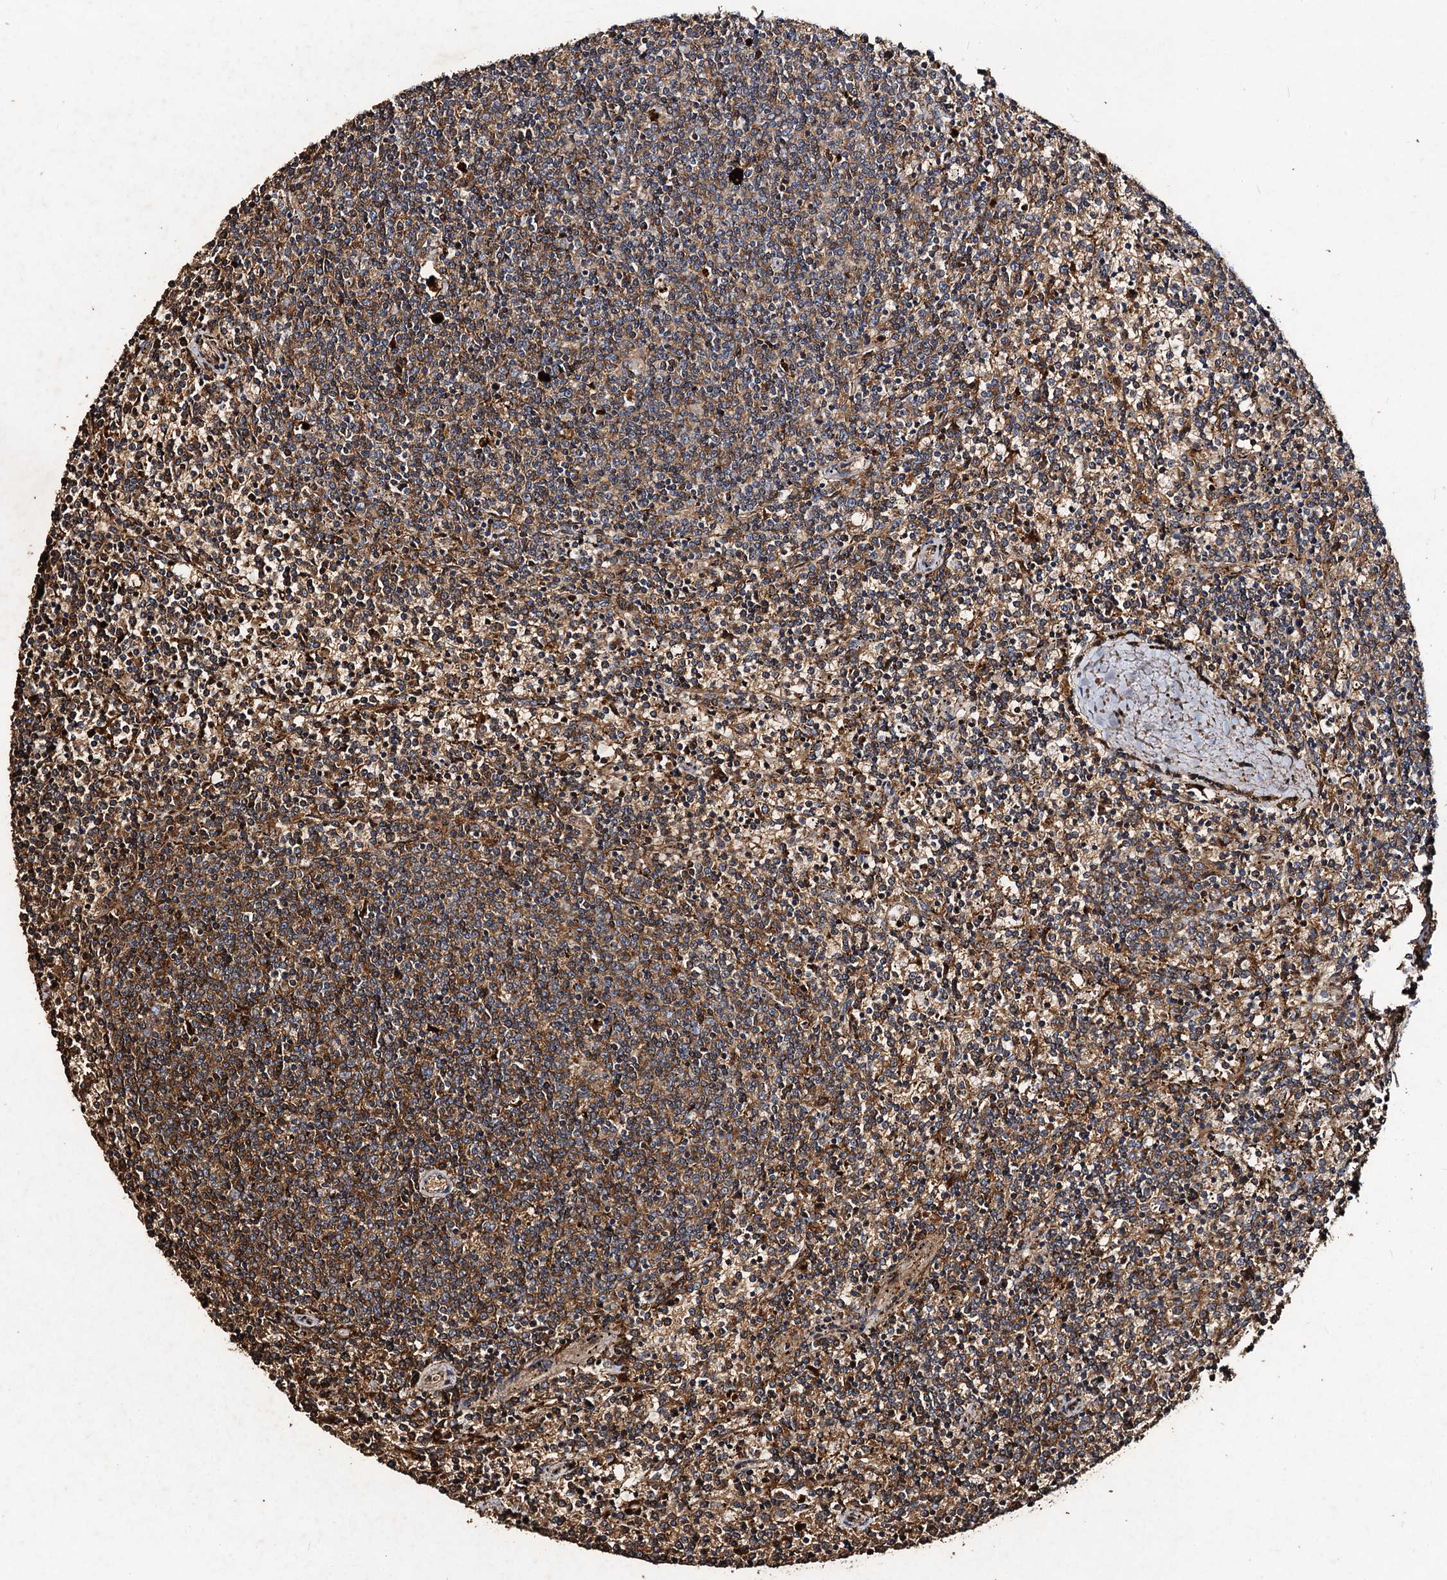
{"staining": {"intensity": "moderate", "quantity": ">75%", "location": "cytoplasmic/membranous"}, "tissue": "lymphoma", "cell_type": "Tumor cells", "image_type": "cancer", "snomed": [{"axis": "morphology", "description": "Malignant lymphoma, non-Hodgkin's type, Low grade"}, {"axis": "topography", "description": "Spleen"}], "caption": "IHC histopathology image of neoplastic tissue: human lymphoma stained using immunohistochemistry exhibits medium levels of moderate protein expression localized specifically in the cytoplasmic/membranous of tumor cells, appearing as a cytoplasmic/membranous brown color.", "gene": "NOTCH2NLA", "patient": {"sex": "female", "age": 50}}